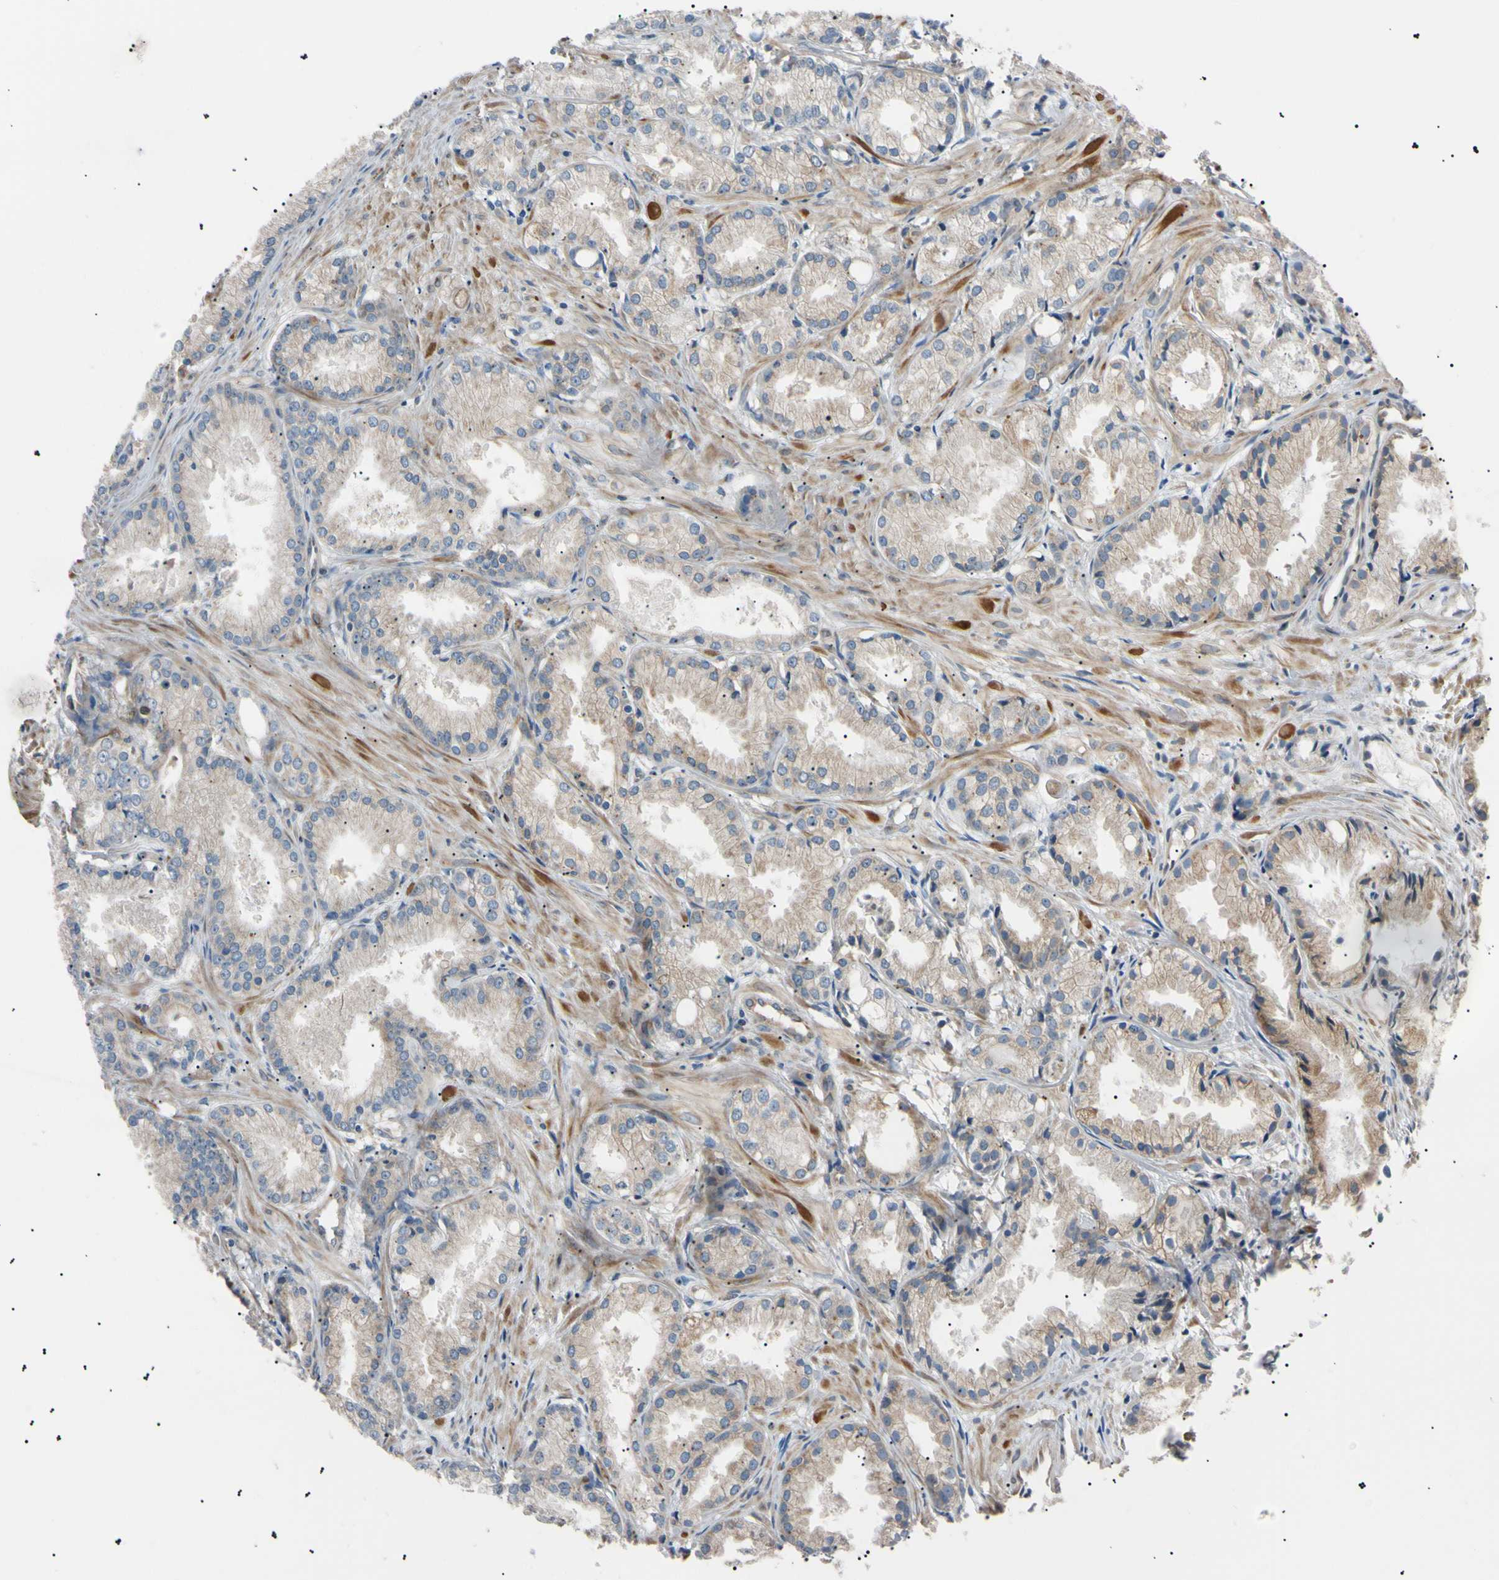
{"staining": {"intensity": "moderate", "quantity": ">75%", "location": "cytoplasmic/membranous"}, "tissue": "prostate cancer", "cell_type": "Tumor cells", "image_type": "cancer", "snomed": [{"axis": "morphology", "description": "Adenocarcinoma, Low grade"}, {"axis": "topography", "description": "Prostate"}], "caption": "An image of prostate low-grade adenocarcinoma stained for a protein exhibits moderate cytoplasmic/membranous brown staining in tumor cells.", "gene": "VAPA", "patient": {"sex": "male", "age": 72}}